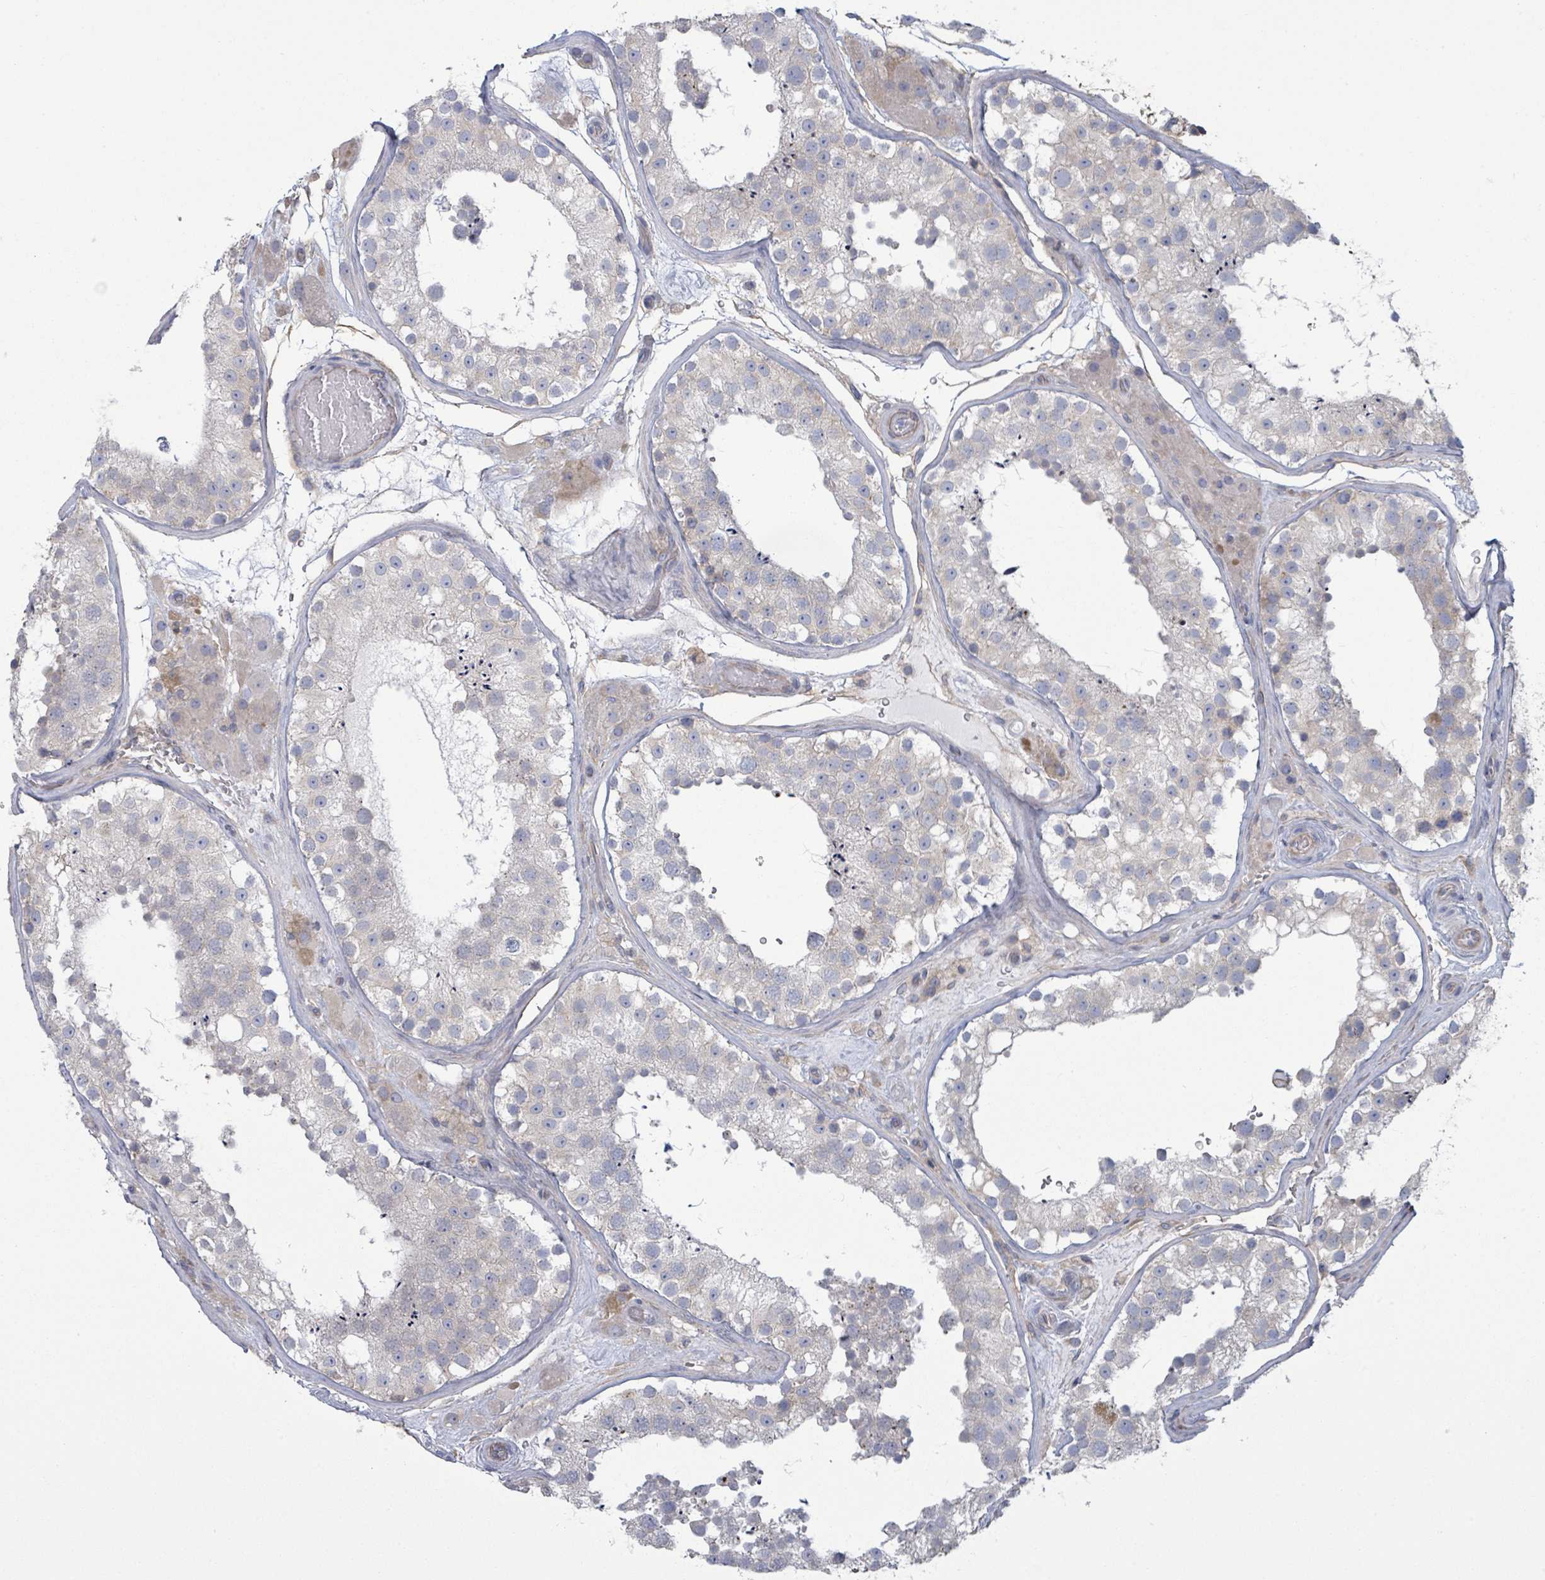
{"staining": {"intensity": "moderate", "quantity": "<25%", "location": "cytoplasmic/membranous"}, "tissue": "testis", "cell_type": "Cells in seminiferous ducts", "image_type": "normal", "snomed": [{"axis": "morphology", "description": "Normal tissue, NOS"}, {"axis": "topography", "description": "Testis"}], "caption": "About <25% of cells in seminiferous ducts in benign human testis demonstrate moderate cytoplasmic/membranous protein staining as visualized by brown immunohistochemical staining.", "gene": "COL13A1", "patient": {"sex": "male", "age": 26}}